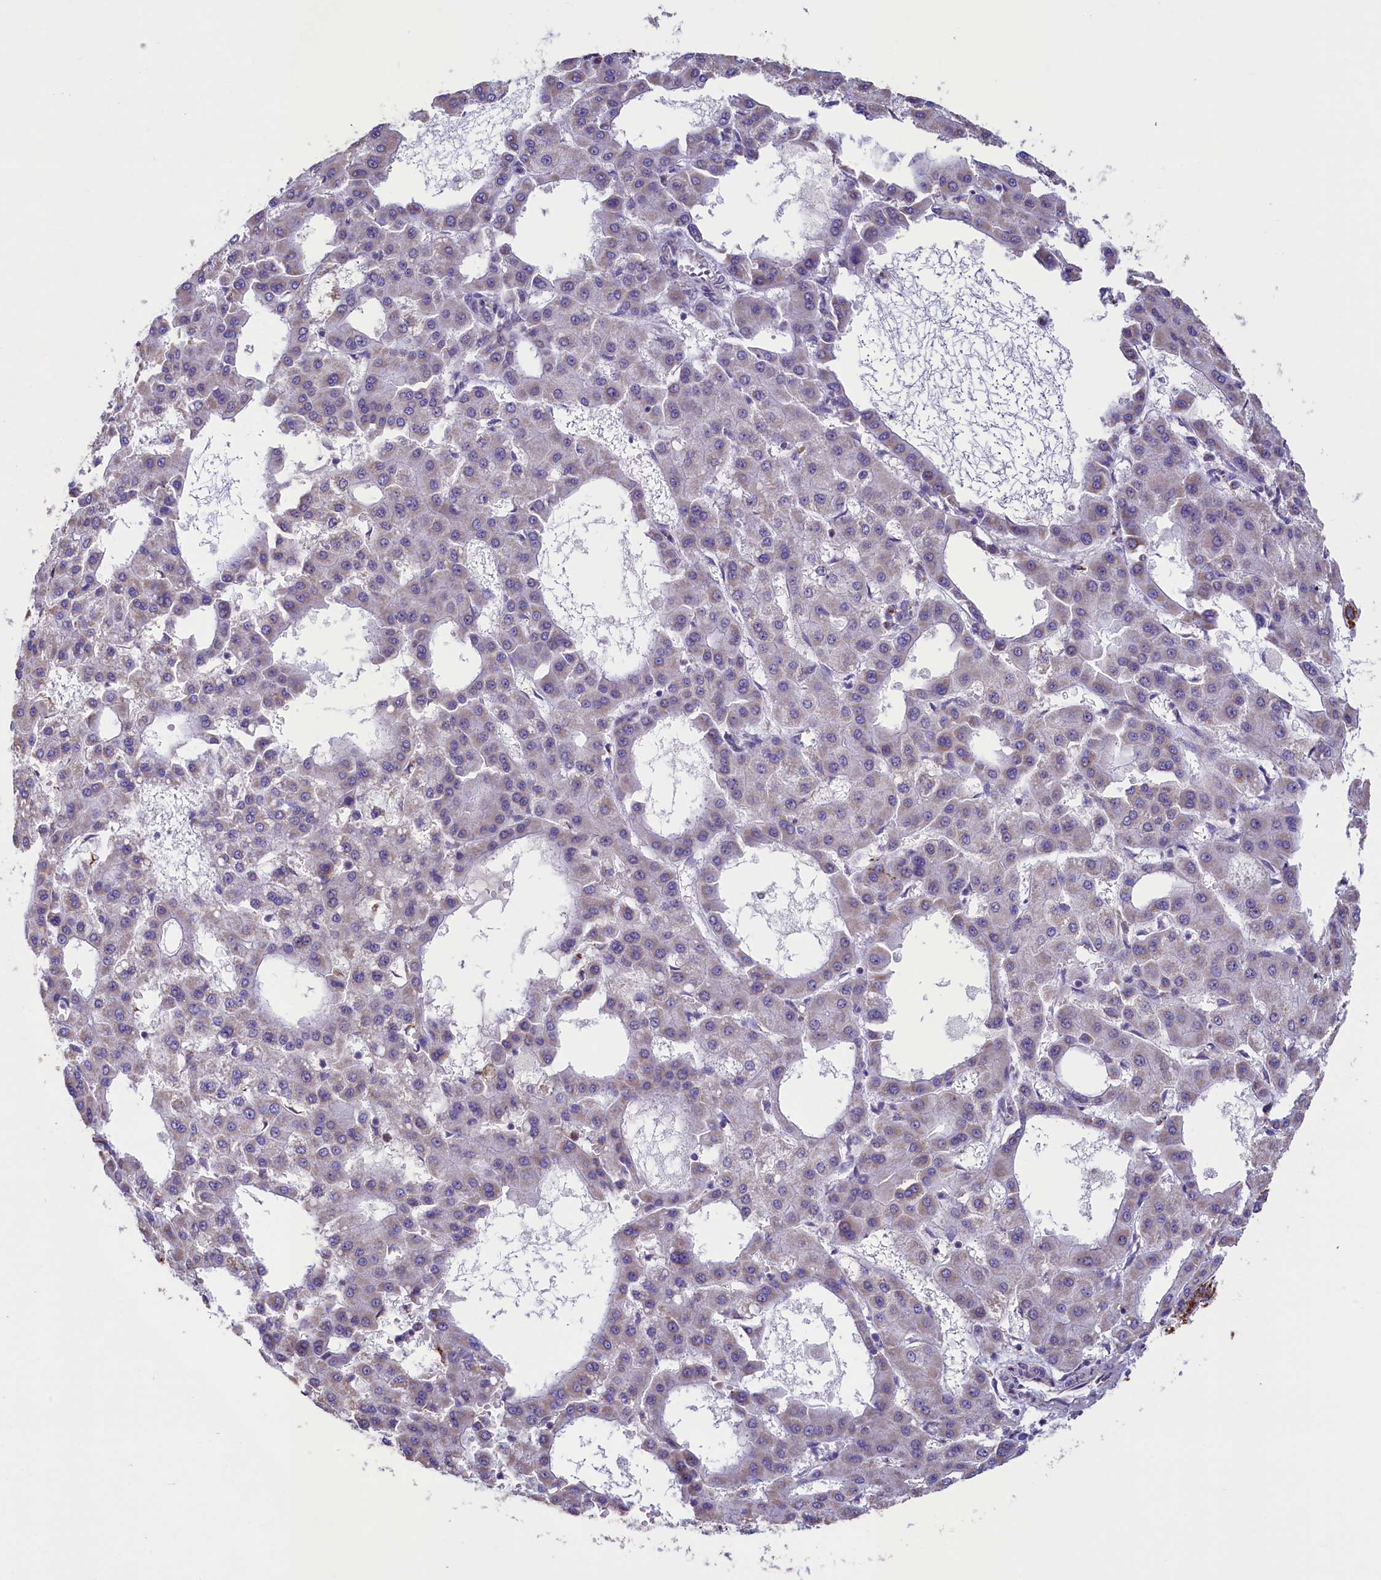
{"staining": {"intensity": "negative", "quantity": "none", "location": "none"}, "tissue": "liver cancer", "cell_type": "Tumor cells", "image_type": "cancer", "snomed": [{"axis": "morphology", "description": "Carcinoma, Hepatocellular, NOS"}, {"axis": "topography", "description": "Liver"}], "caption": "The histopathology image shows no significant expression in tumor cells of hepatocellular carcinoma (liver).", "gene": "IDH3A", "patient": {"sex": "male", "age": 47}}